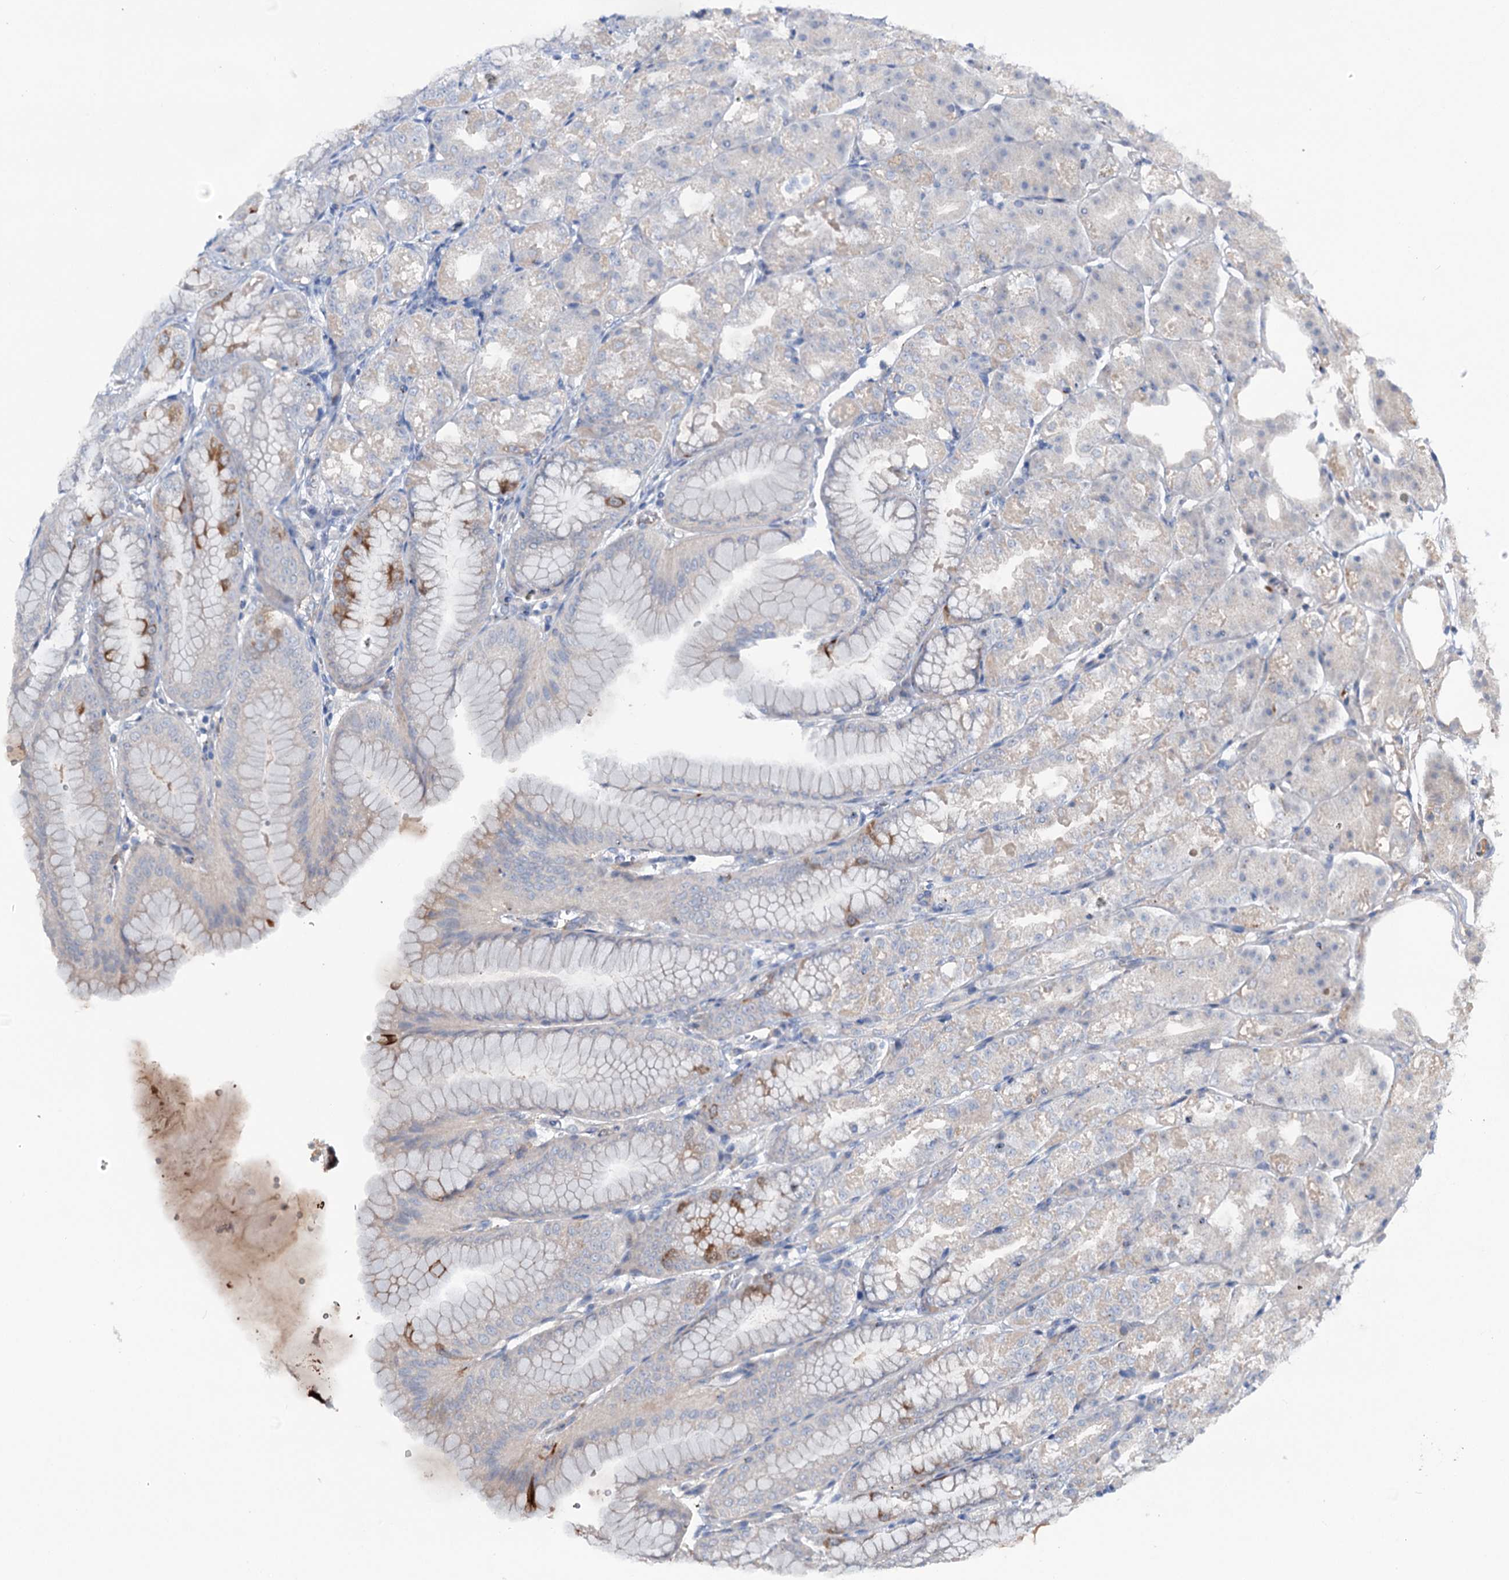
{"staining": {"intensity": "moderate", "quantity": "<25%", "location": "cytoplasmic/membranous"}, "tissue": "stomach", "cell_type": "Glandular cells", "image_type": "normal", "snomed": [{"axis": "morphology", "description": "Normal tissue, NOS"}, {"axis": "topography", "description": "Stomach, lower"}], "caption": "Protein expression analysis of unremarkable human stomach reveals moderate cytoplasmic/membranous positivity in approximately <25% of glandular cells.", "gene": "NCAPD2", "patient": {"sex": "male", "age": 71}}